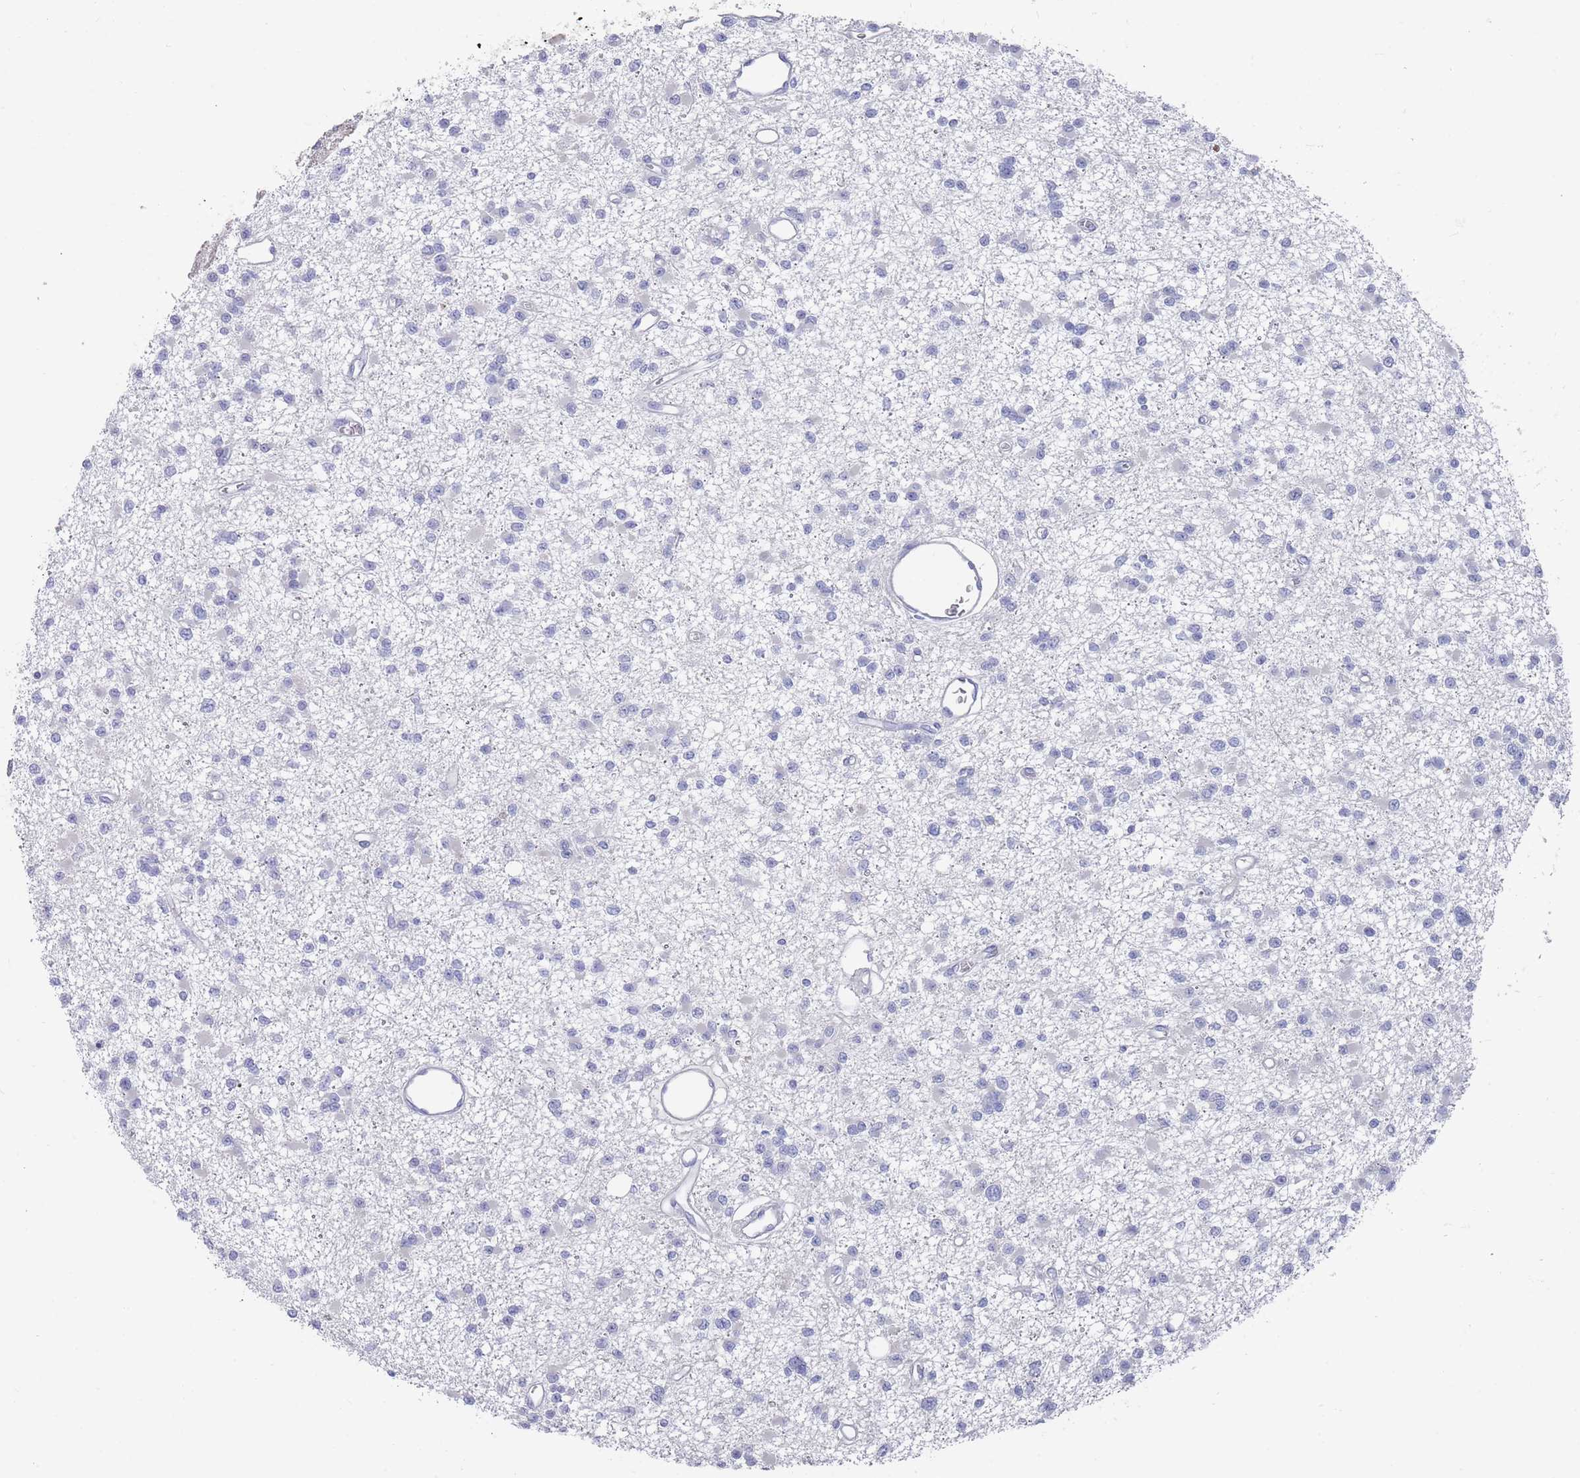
{"staining": {"intensity": "negative", "quantity": "none", "location": "none"}, "tissue": "glioma", "cell_type": "Tumor cells", "image_type": "cancer", "snomed": [{"axis": "morphology", "description": "Glioma, malignant, Low grade"}, {"axis": "topography", "description": "Brain"}], "caption": "Immunohistochemical staining of glioma exhibits no significant positivity in tumor cells. (Brightfield microscopy of DAB immunohistochemistry at high magnification).", "gene": "CYP51A1", "patient": {"sex": "female", "age": 22}}